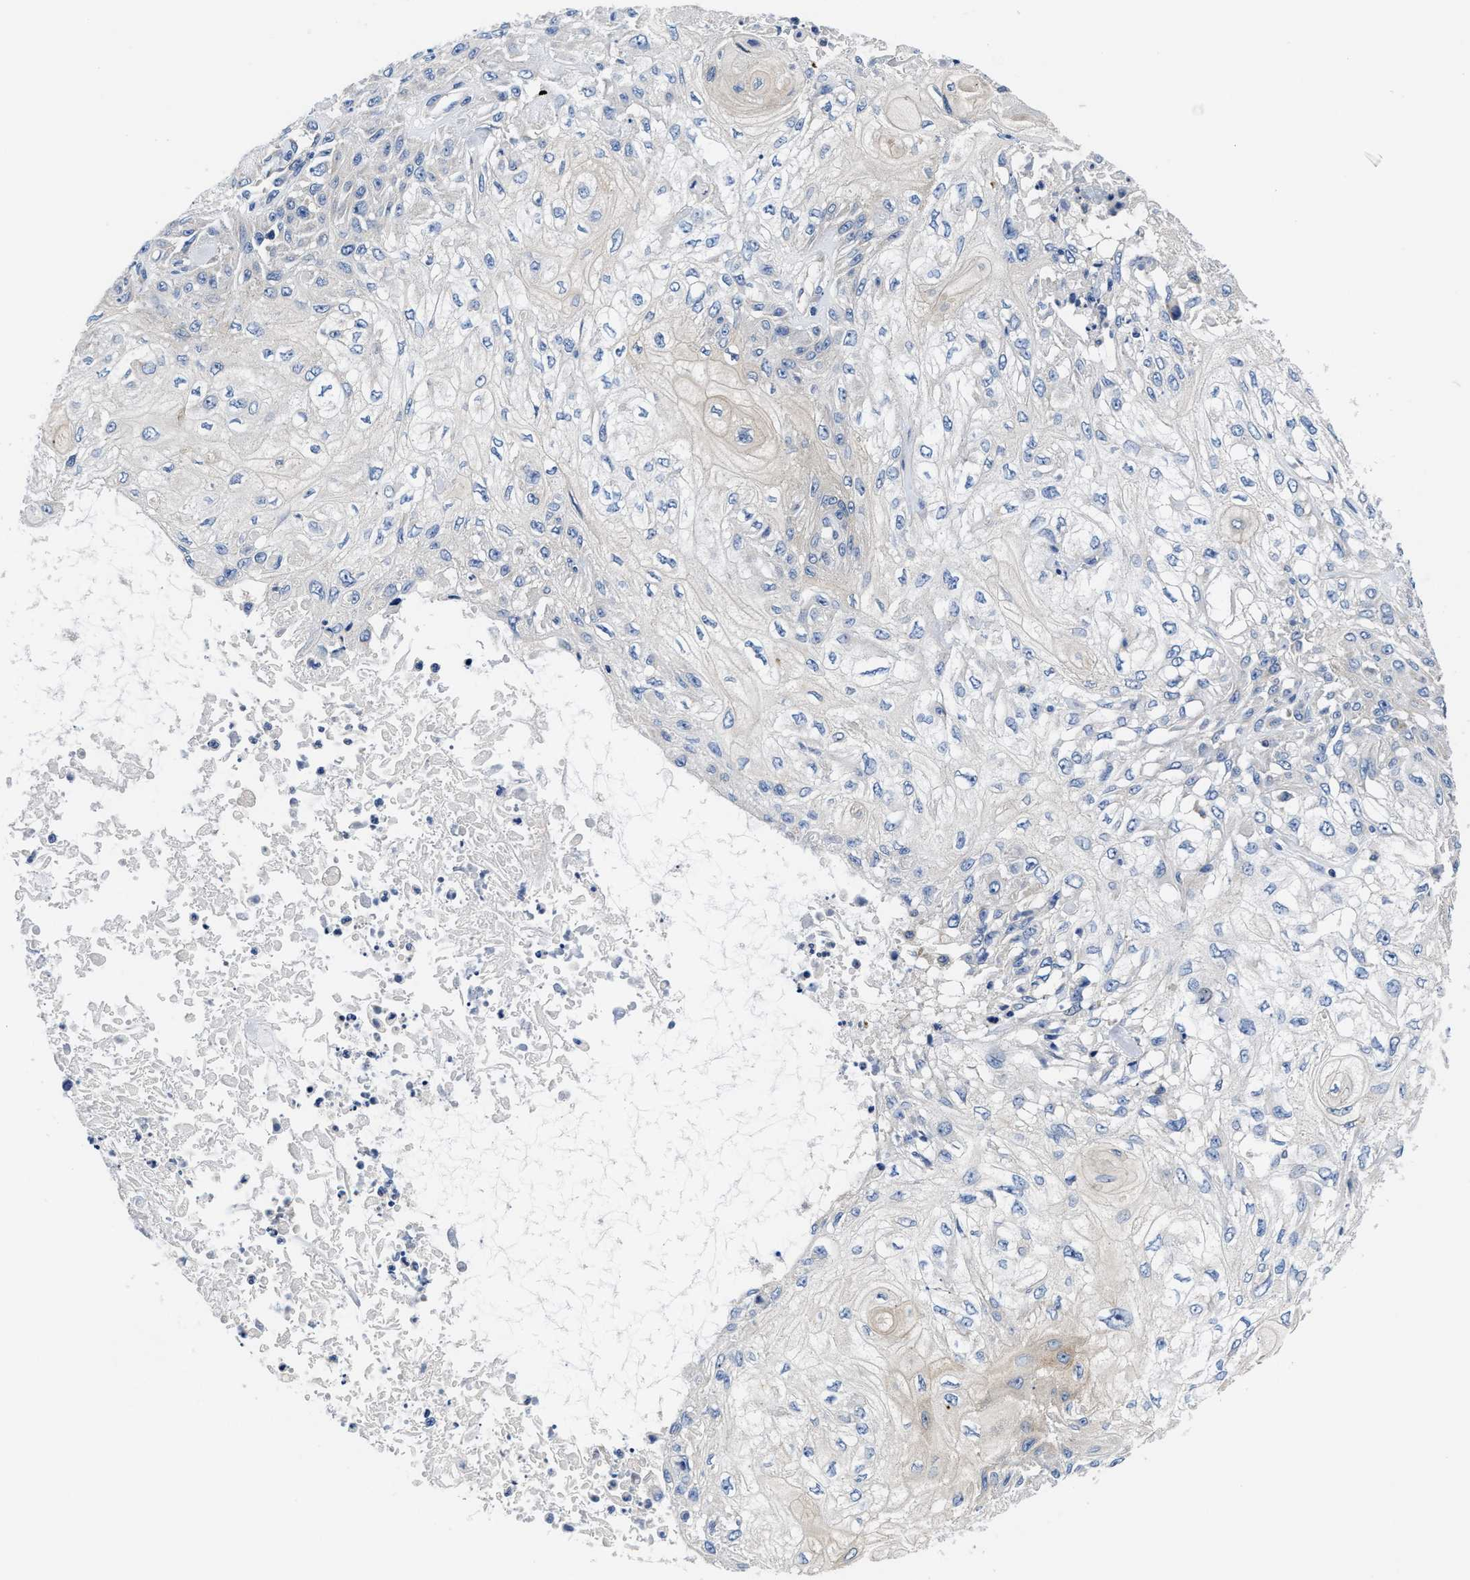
{"staining": {"intensity": "moderate", "quantity": "<25%", "location": "cytoplasmic/membranous"}, "tissue": "skin cancer", "cell_type": "Tumor cells", "image_type": "cancer", "snomed": [{"axis": "morphology", "description": "Squamous cell carcinoma, NOS"}, {"axis": "morphology", "description": "Squamous cell carcinoma, metastatic, NOS"}, {"axis": "topography", "description": "Skin"}, {"axis": "topography", "description": "Lymph node"}], "caption": "Skin metastatic squamous cell carcinoma was stained to show a protein in brown. There is low levels of moderate cytoplasmic/membranous expression in about <25% of tumor cells.", "gene": "PHLPP1", "patient": {"sex": "male", "age": 75}}